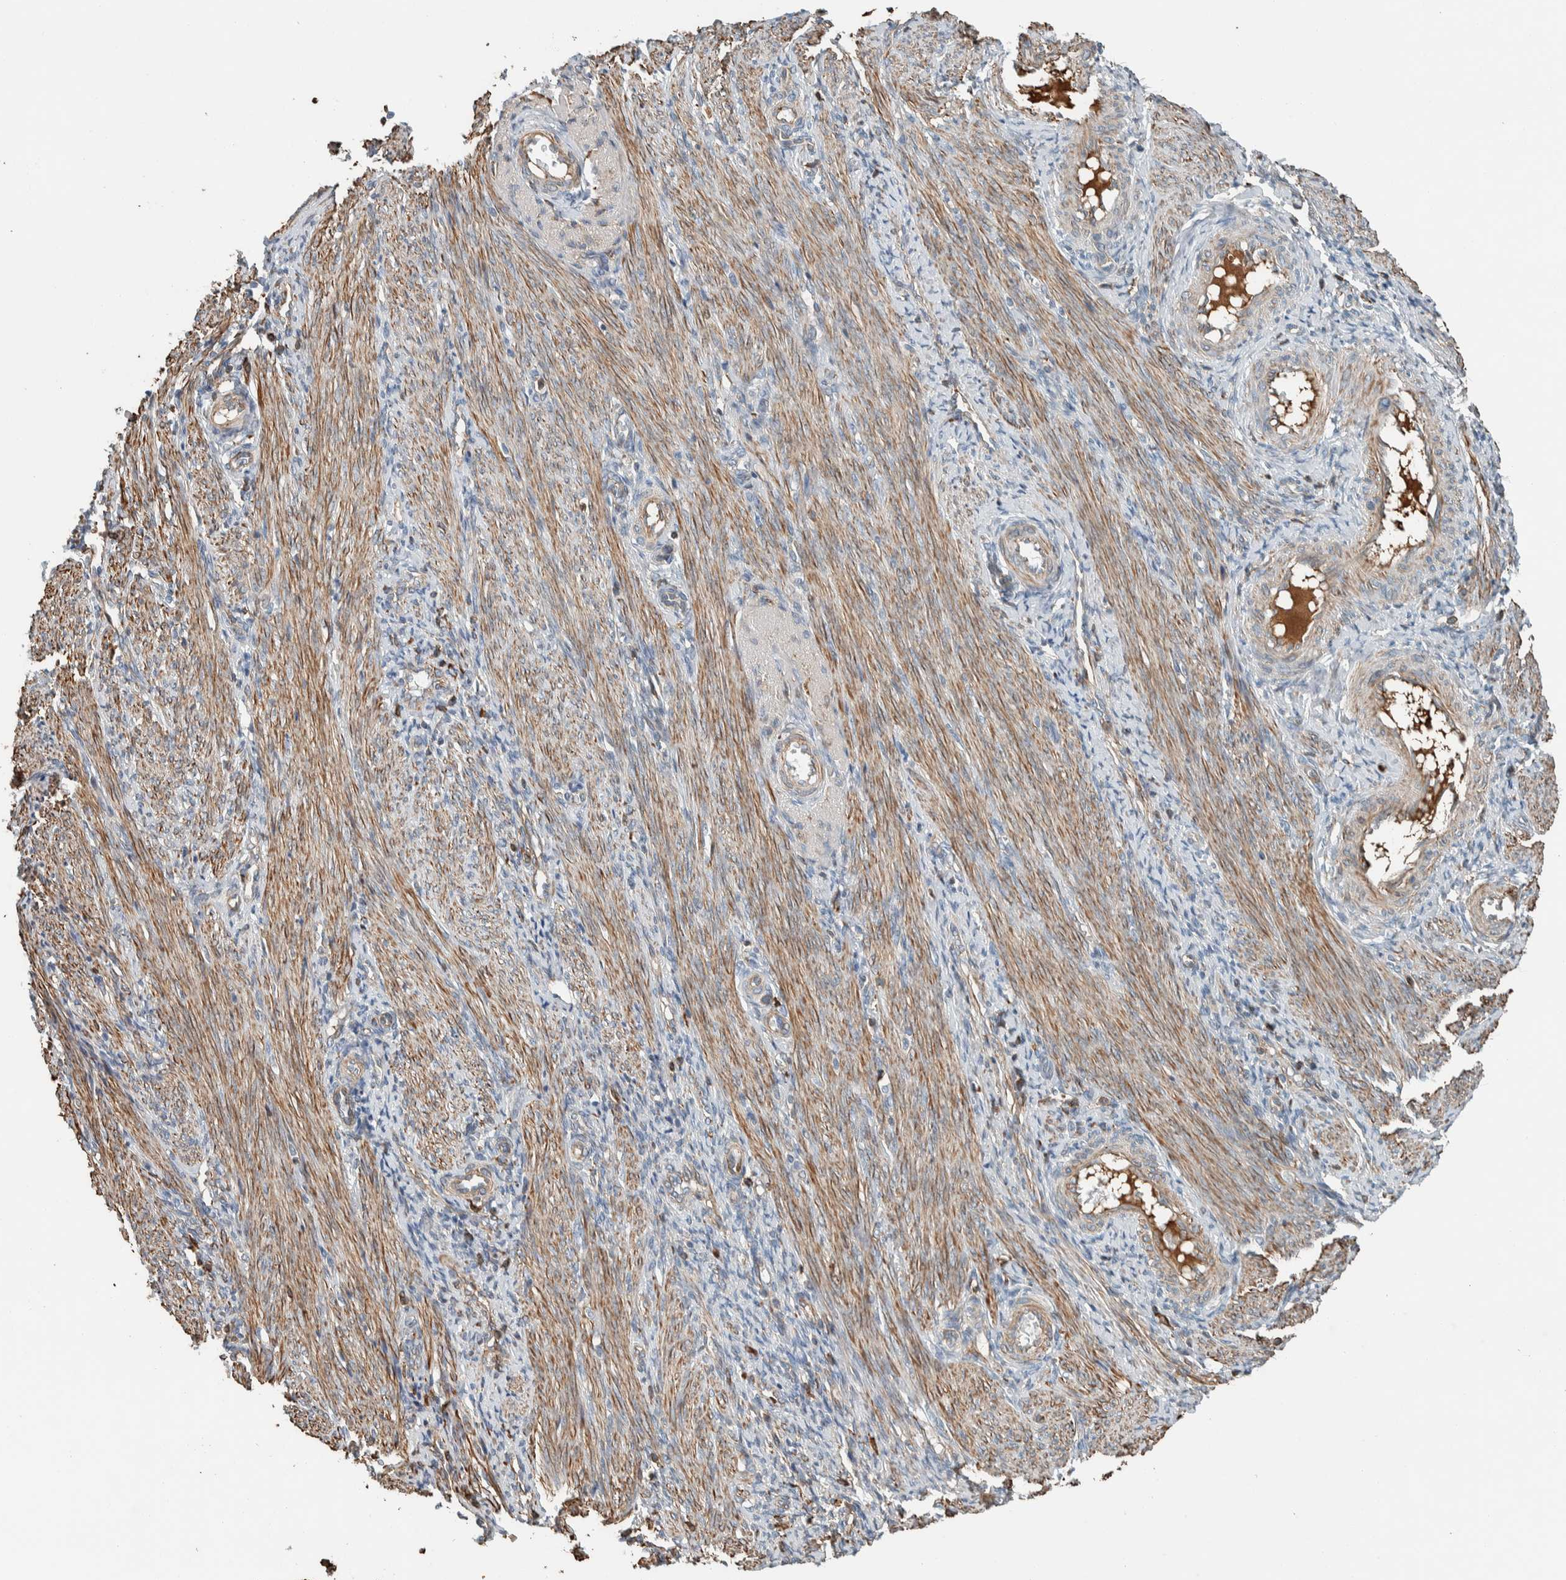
{"staining": {"intensity": "negative", "quantity": "none", "location": "none"}, "tissue": "endometrium", "cell_type": "Cells in endometrial stroma", "image_type": "normal", "snomed": [{"axis": "morphology", "description": "Normal tissue, NOS"}, {"axis": "topography", "description": "Uterus"}, {"axis": "topography", "description": "Endometrium"}], "caption": "This is an IHC micrograph of unremarkable human endometrium. There is no staining in cells in endometrial stroma.", "gene": "CTBP2", "patient": {"sex": "female", "age": 33}}